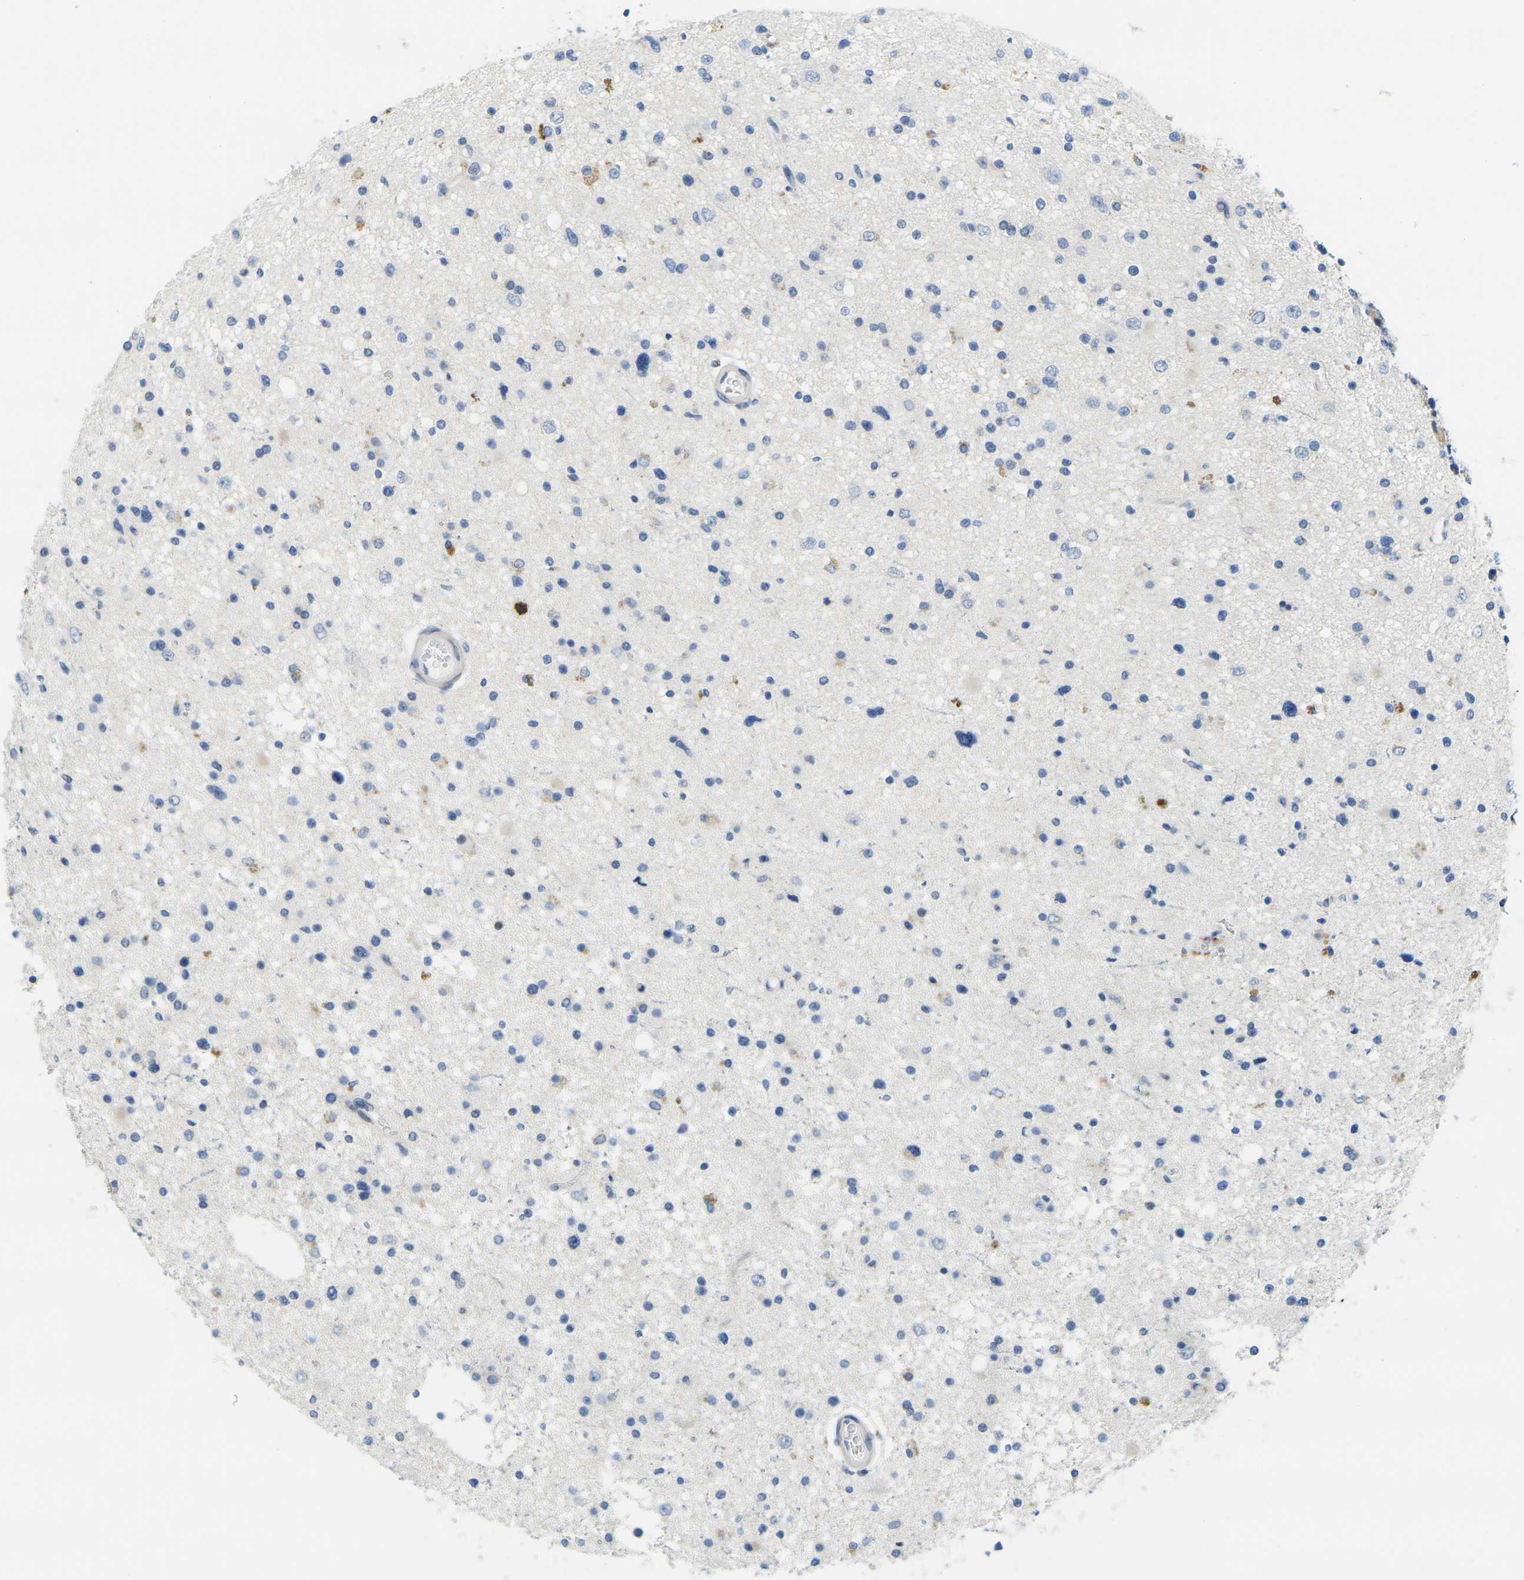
{"staining": {"intensity": "moderate", "quantity": "<25%", "location": "cytoplasmic/membranous"}, "tissue": "glioma", "cell_type": "Tumor cells", "image_type": "cancer", "snomed": [{"axis": "morphology", "description": "Glioma, malignant, High grade"}, {"axis": "topography", "description": "Brain"}], "caption": "Malignant glioma (high-grade) tissue reveals moderate cytoplasmic/membranous expression in approximately <25% of tumor cells, visualized by immunohistochemistry.", "gene": "CD3D", "patient": {"sex": "male", "age": 33}}